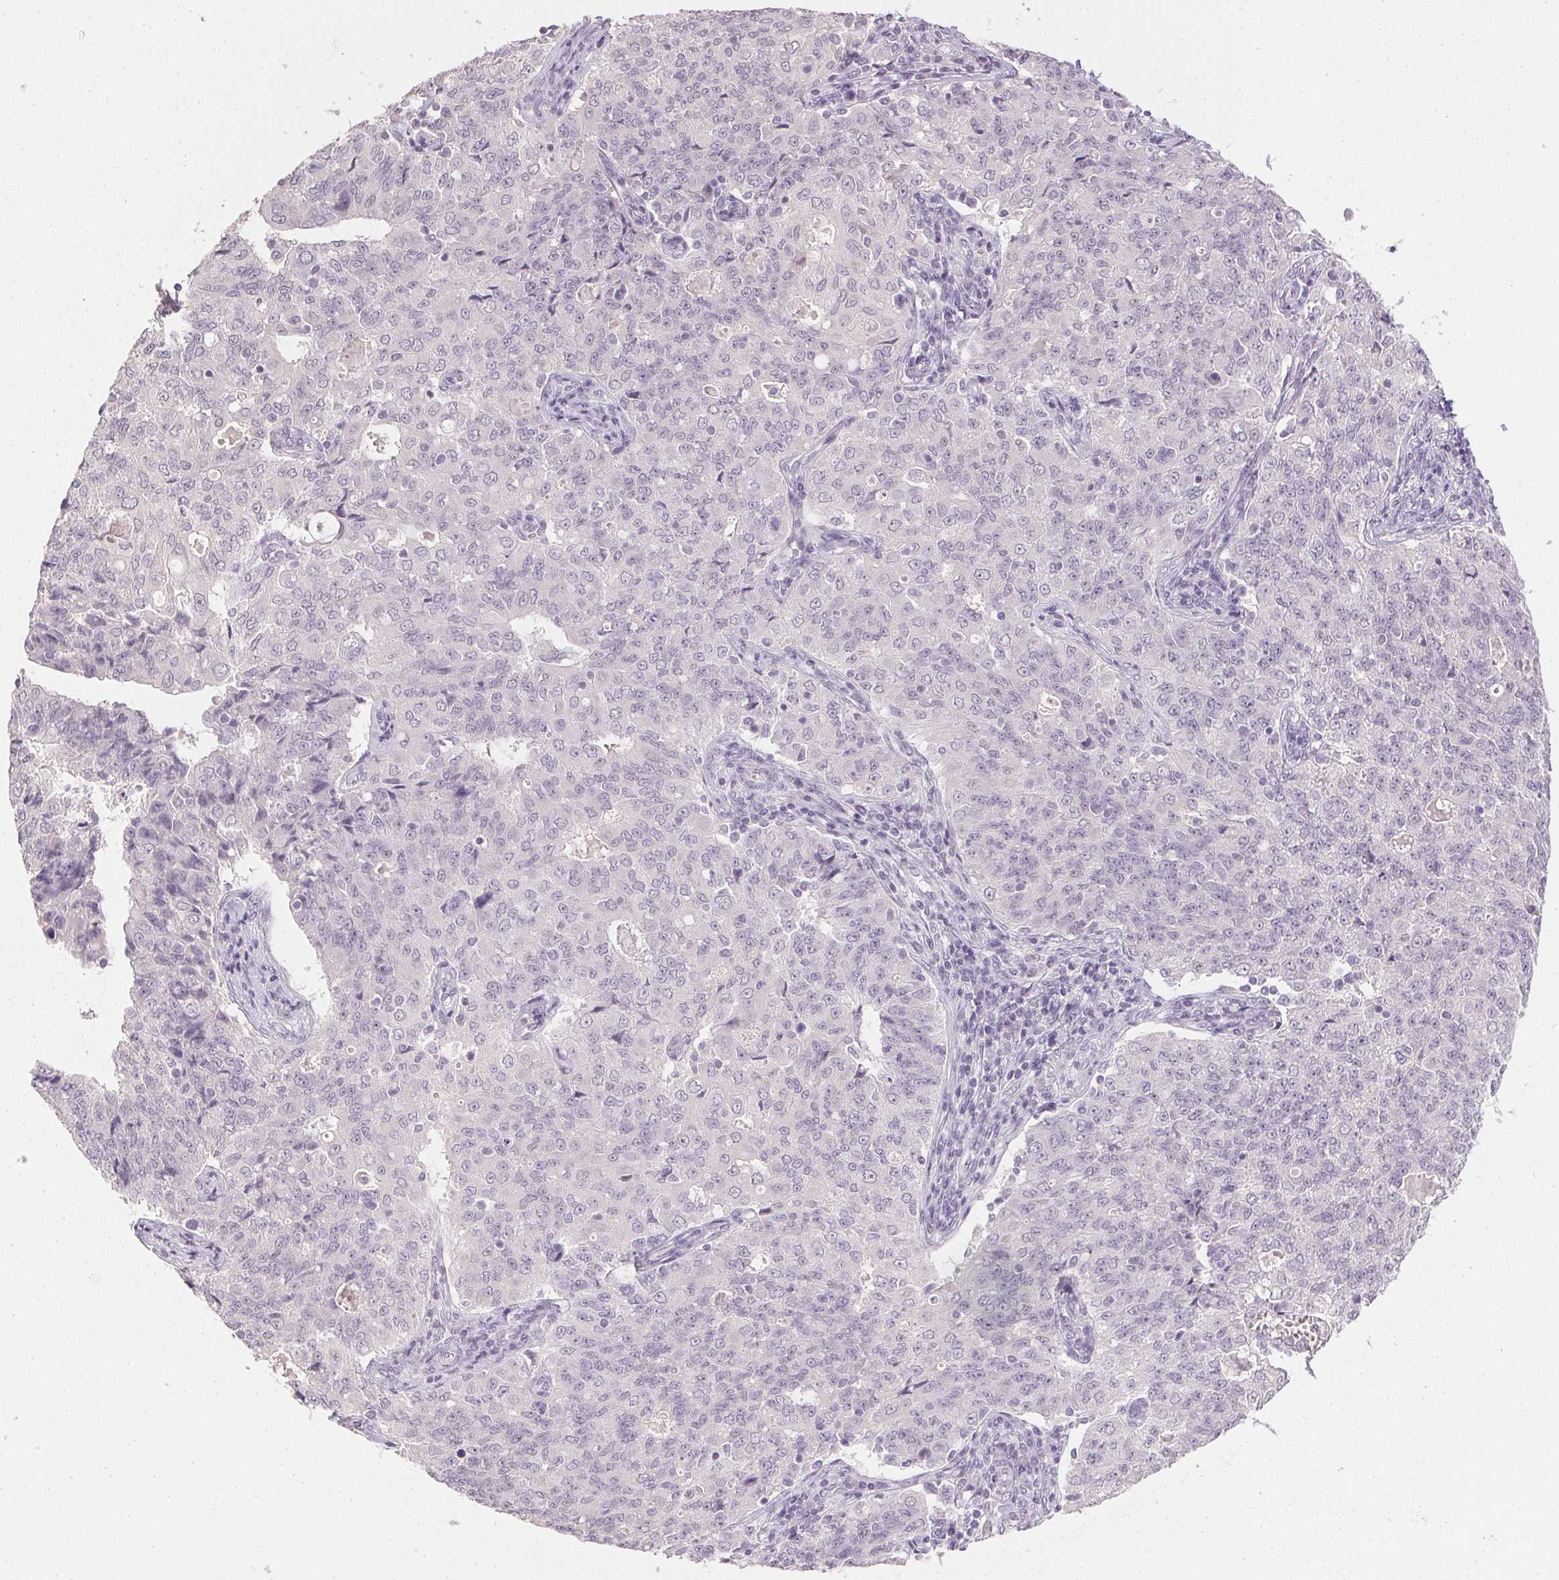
{"staining": {"intensity": "negative", "quantity": "none", "location": "none"}, "tissue": "endometrial cancer", "cell_type": "Tumor cells", "image_type": "cancer", "snomed": [{"axis": "morphology", "description": "Adenocarcinoma, NOS"}, {"axis": "topography", "description": "Endometrium"}], "caption": "Immunohistochemistry of endometrial adenocarcinoma shows no staining in tumor cells.", "gene": "PPY", "patient": {"sex": "female", "age": 43}}